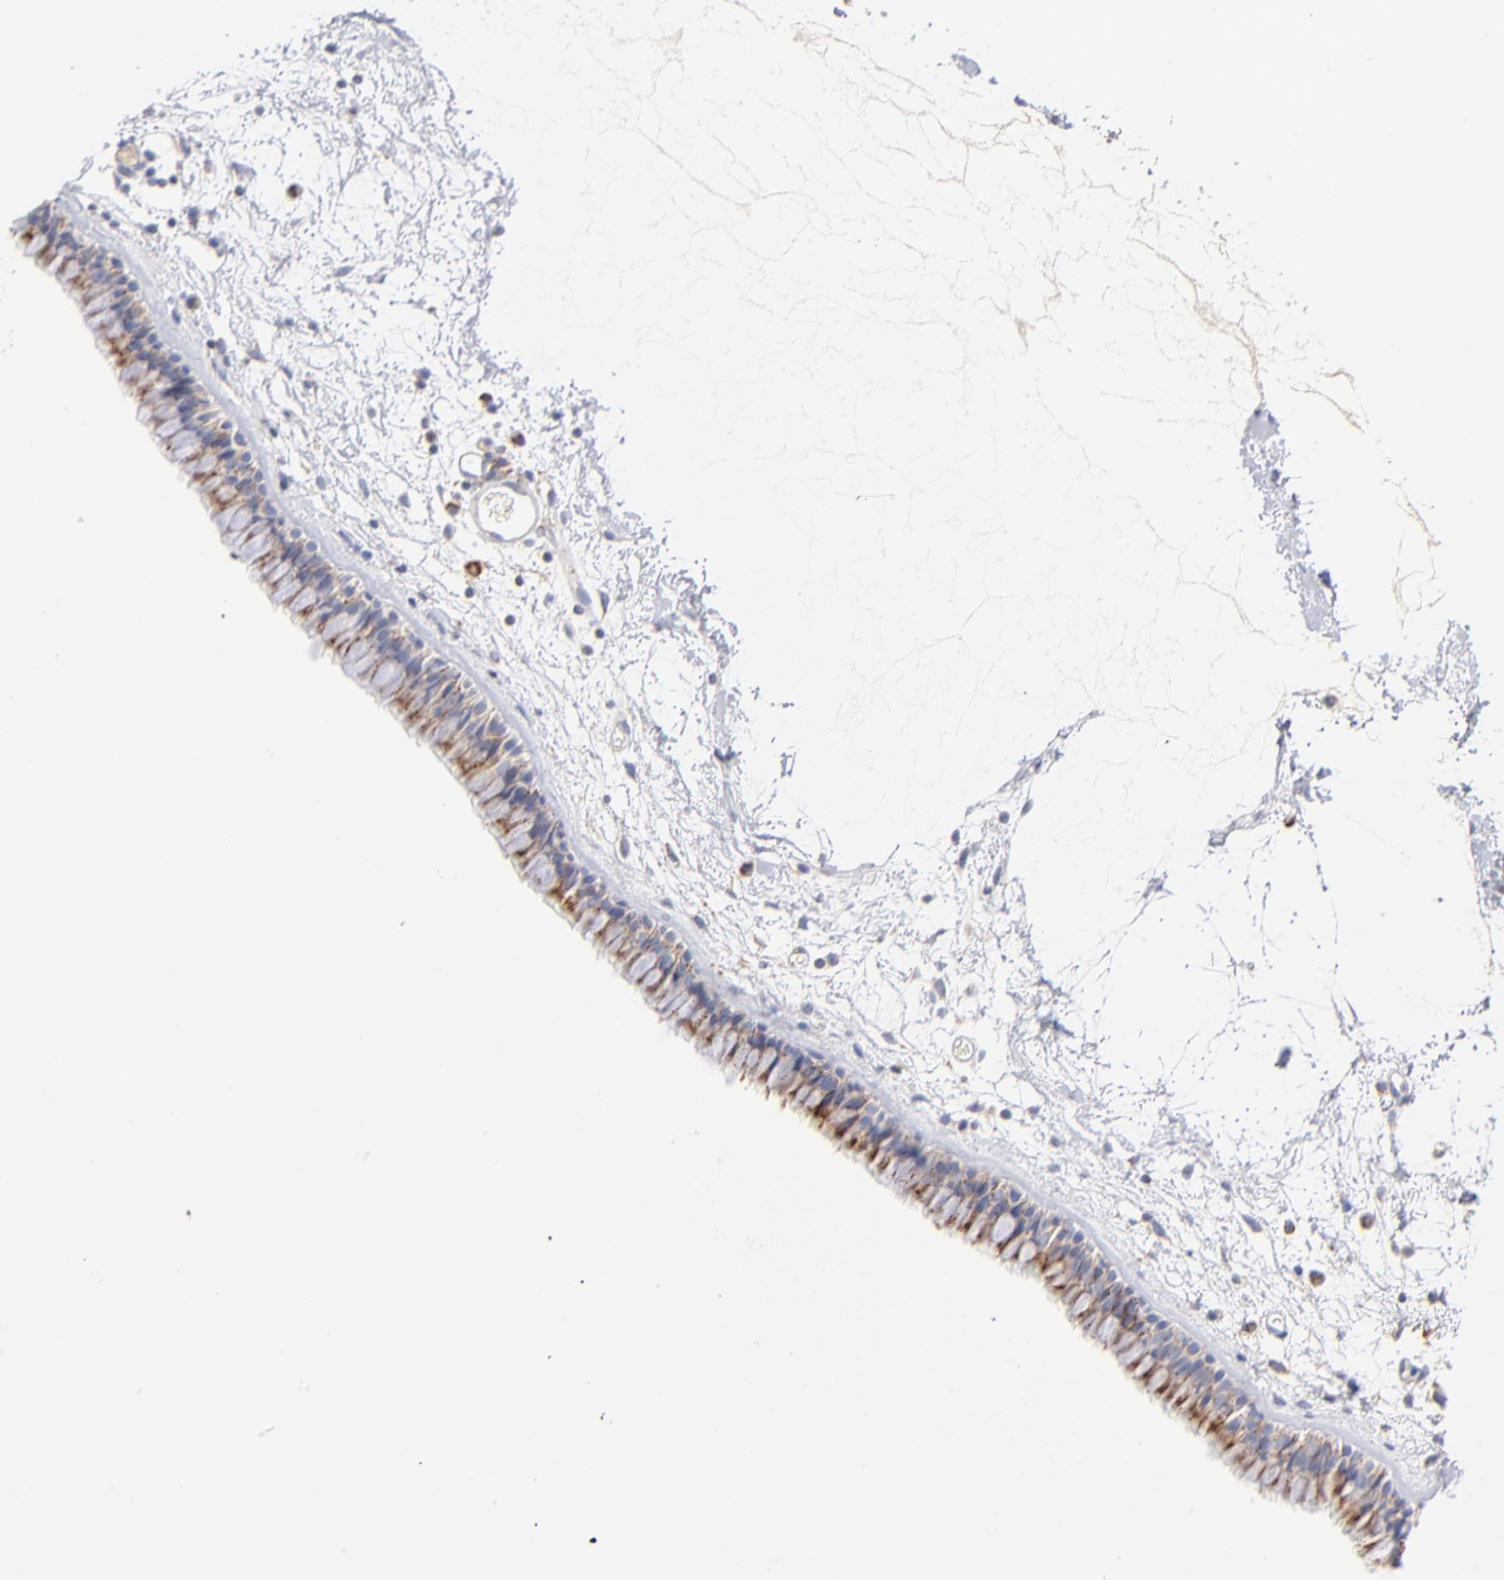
{"staining": {"intensity": "moderate", "quantity": ">75%", "location": "cytoplasmic/membranous"}, "tissue": "nasopharynx", "cell_type": "Respiratory epithelial cells", "image_type": "normal", "snomed": [{"axis": "morphology", "description": "Normal tissue, NOS"}, {"axis": "morphology", "description": "Inflammation, NOS"}, {"axis": "topography", "description": "Nasopharynx"}], "caption": "Nasopharynx stained for a protein (brown) shows moderate cytoplasmic/membranous positive staining in about >75% of respiratory epithelial cells.", "gene": "DLAT", "patient": {"sex": "male", "age": 48}}